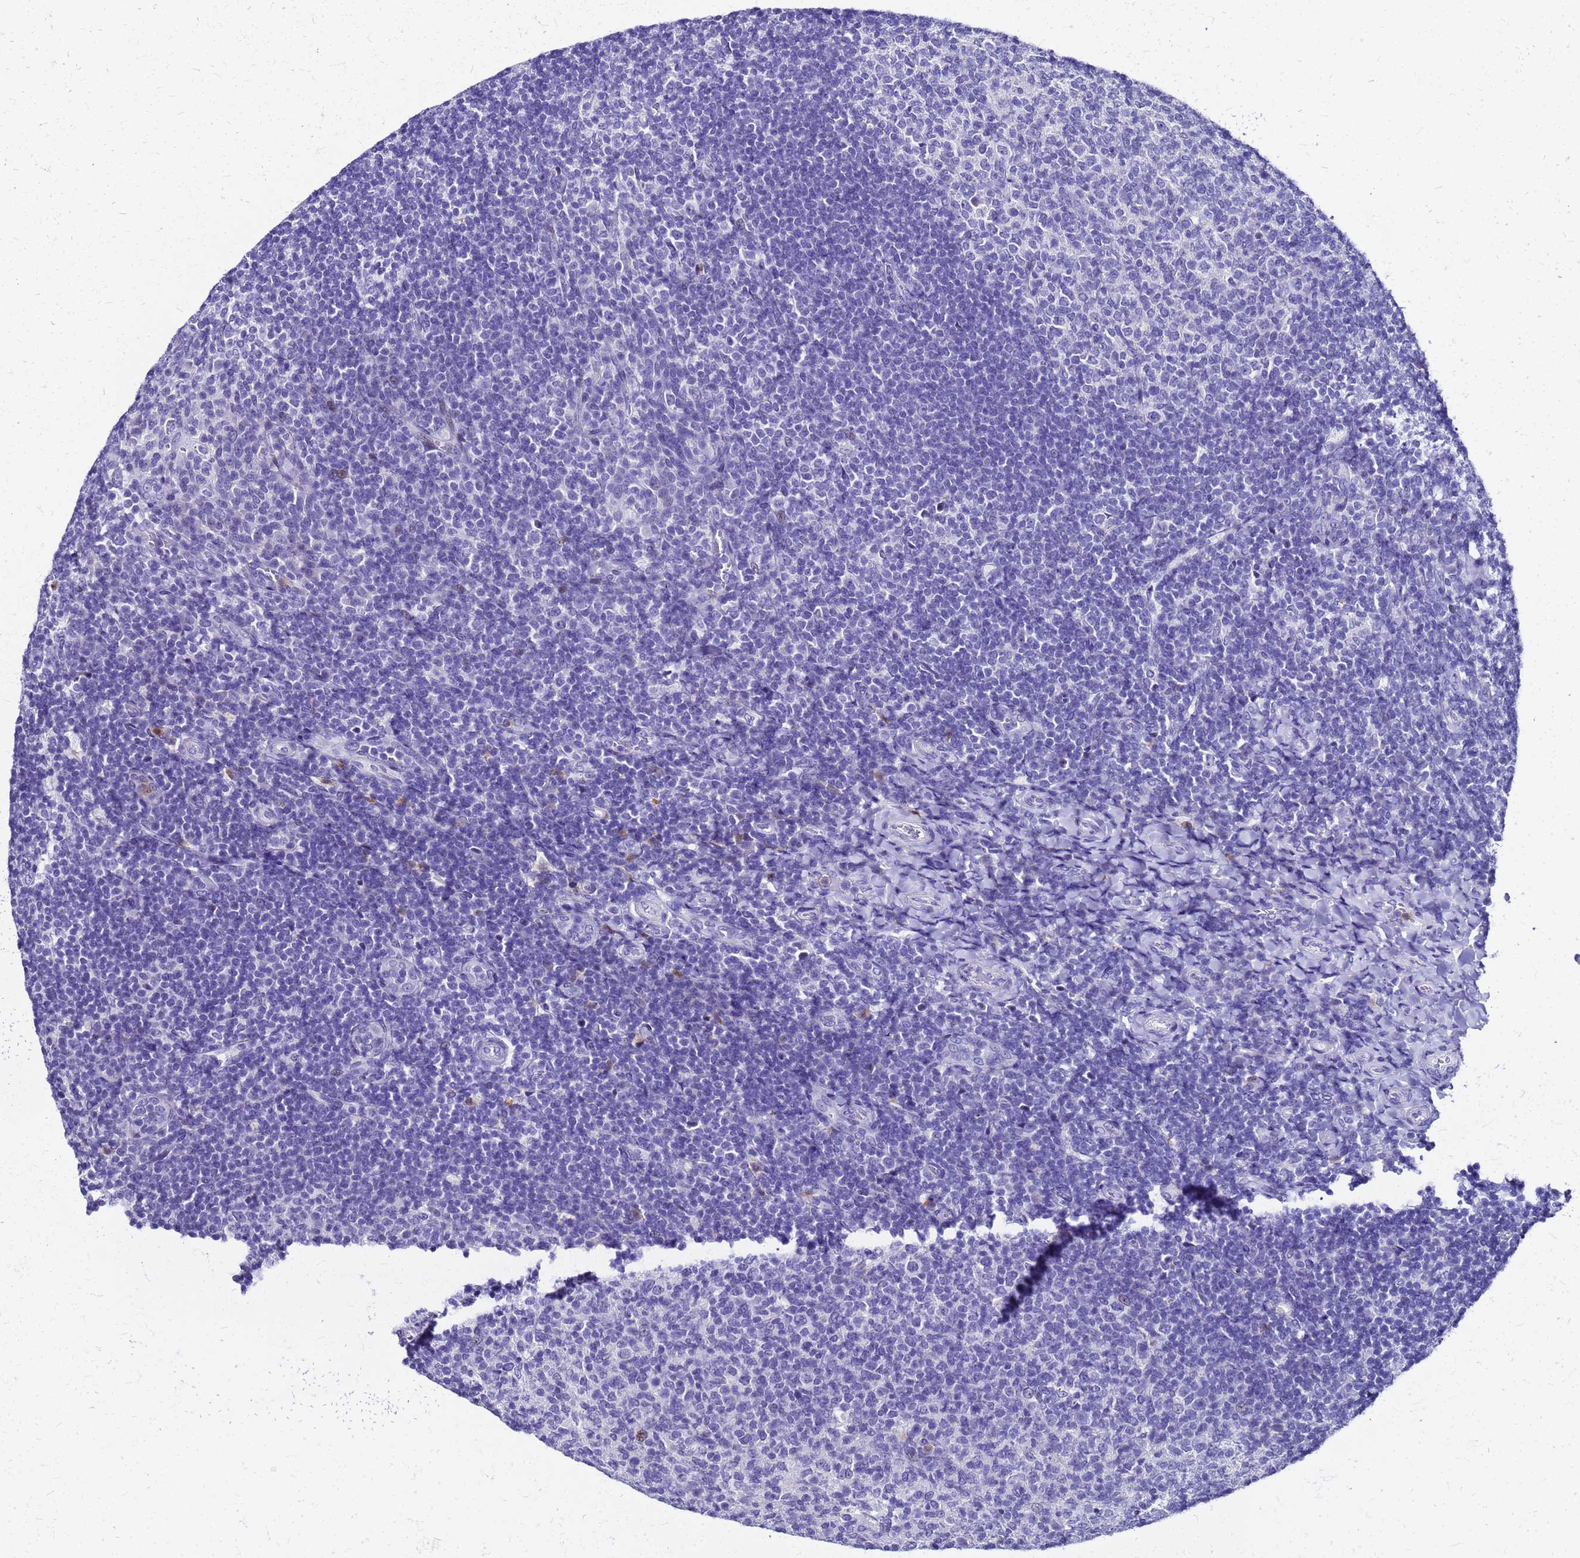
{"staining": {"intensity": "negative", "quantity": "none", "location": "none"}, "tissue": "tonsil", "cell_type": "Germinal center cells", "image_type": "normal", "snomed": [{"axis": "morphology", "description": "Normal tissue, NOS"}, {"axis": "topography", "description": "Tonsil"}], "caption": "An immunohistochemistry (IHC) histopathology image of normal tonsil is shown. There is no staining in germinal center cells of tonsil.", "gene": "SMIM21", "patient": {"sex": "female", "age": 10}}